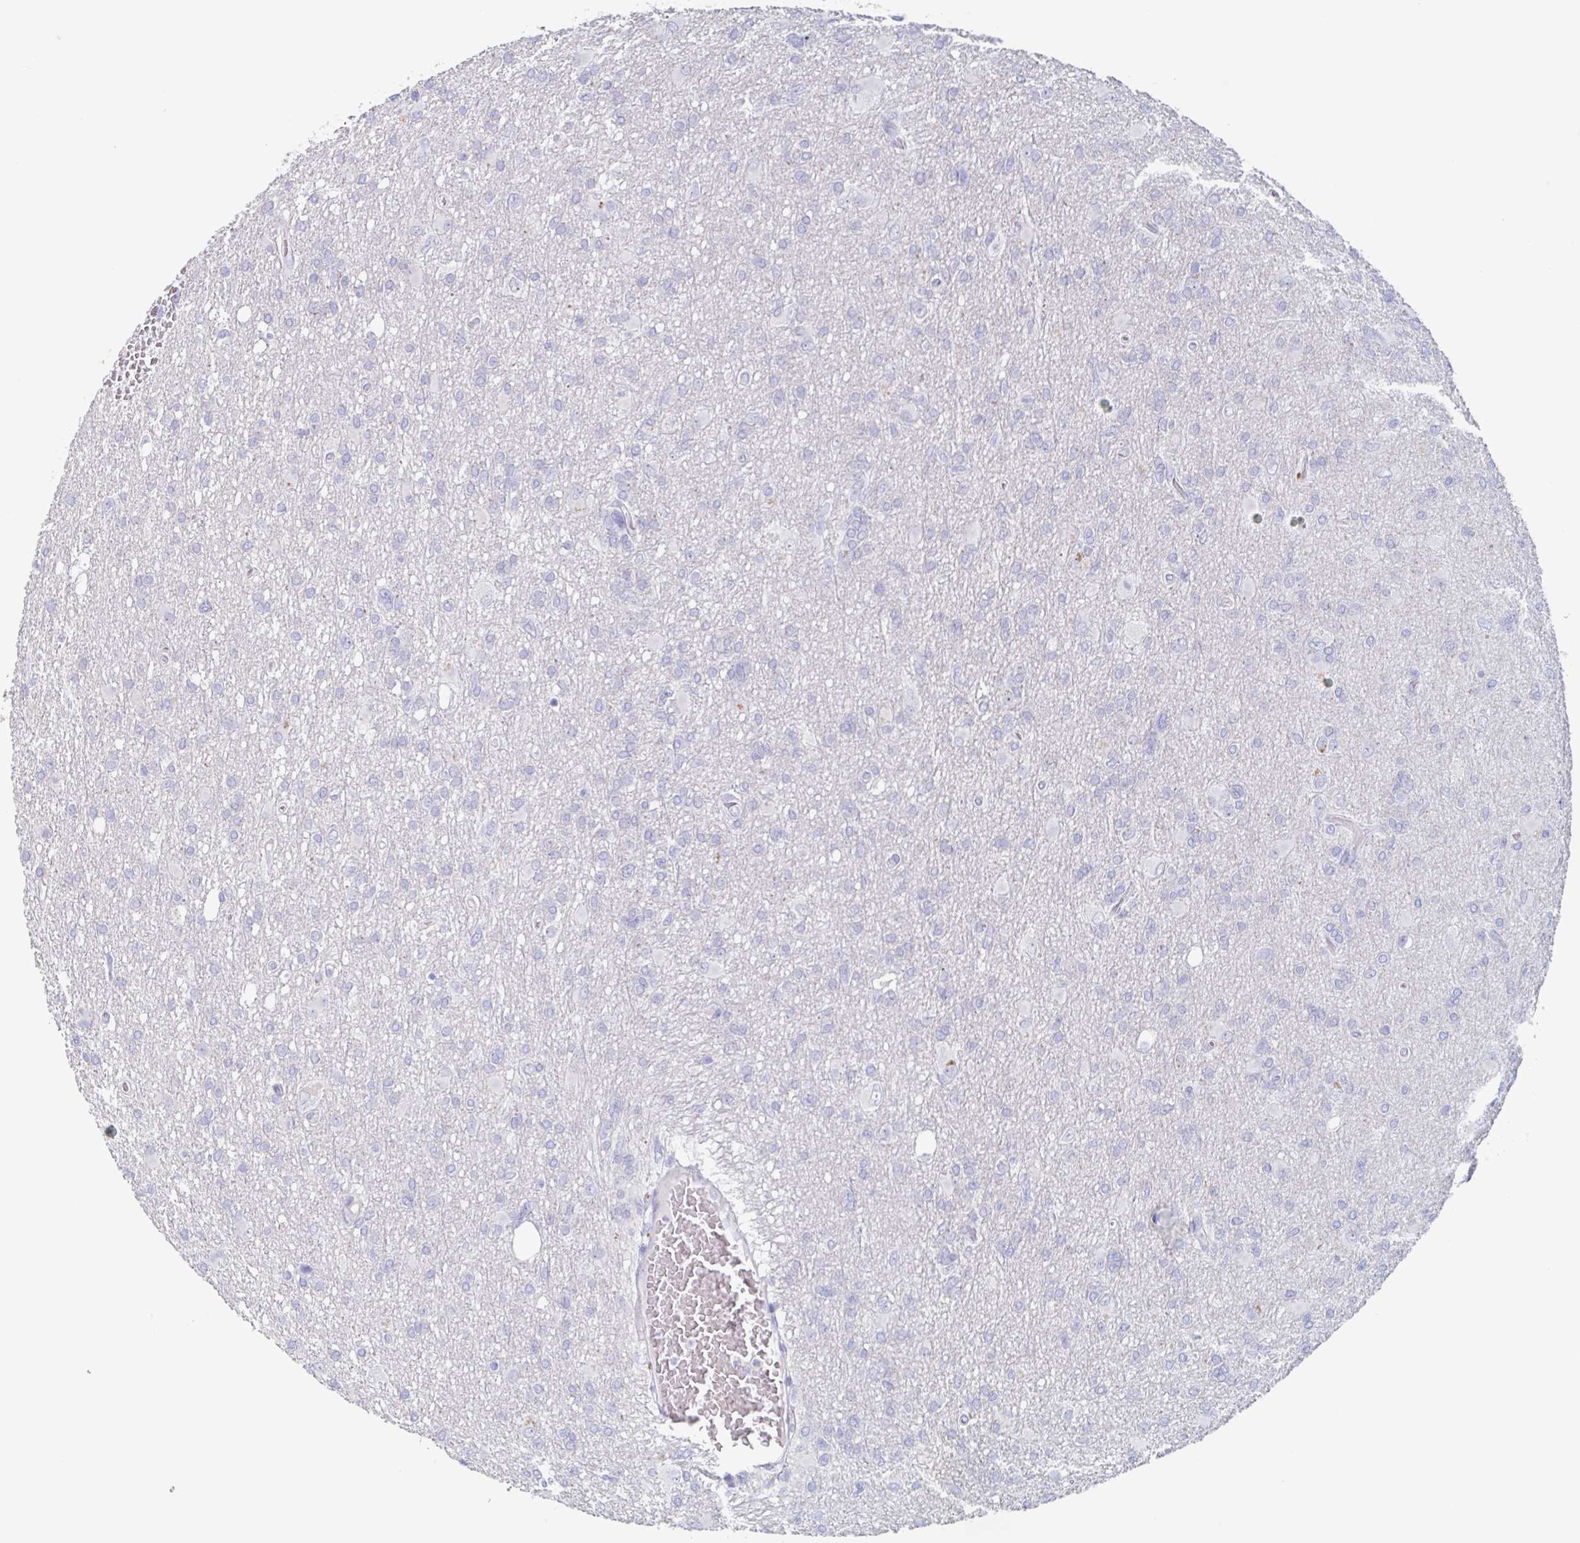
{"staining": {"intensity": "negative", "quantity": "none", "location": "none"}, "tissue": "glioma", "cell_type": "Tumor cells", "image_type": "cancer", "snomed": [{"axis": "morphology", "description": "Glioma, malignant, High grade"}, {"axis": "topography", "description": "Brain"}], "caption": "An image of human malignant glioma (high-grade) is negative for staining in tumor cells.", "gene": "NOXRED1", "patient": {"sex": "male", "age": 61}}